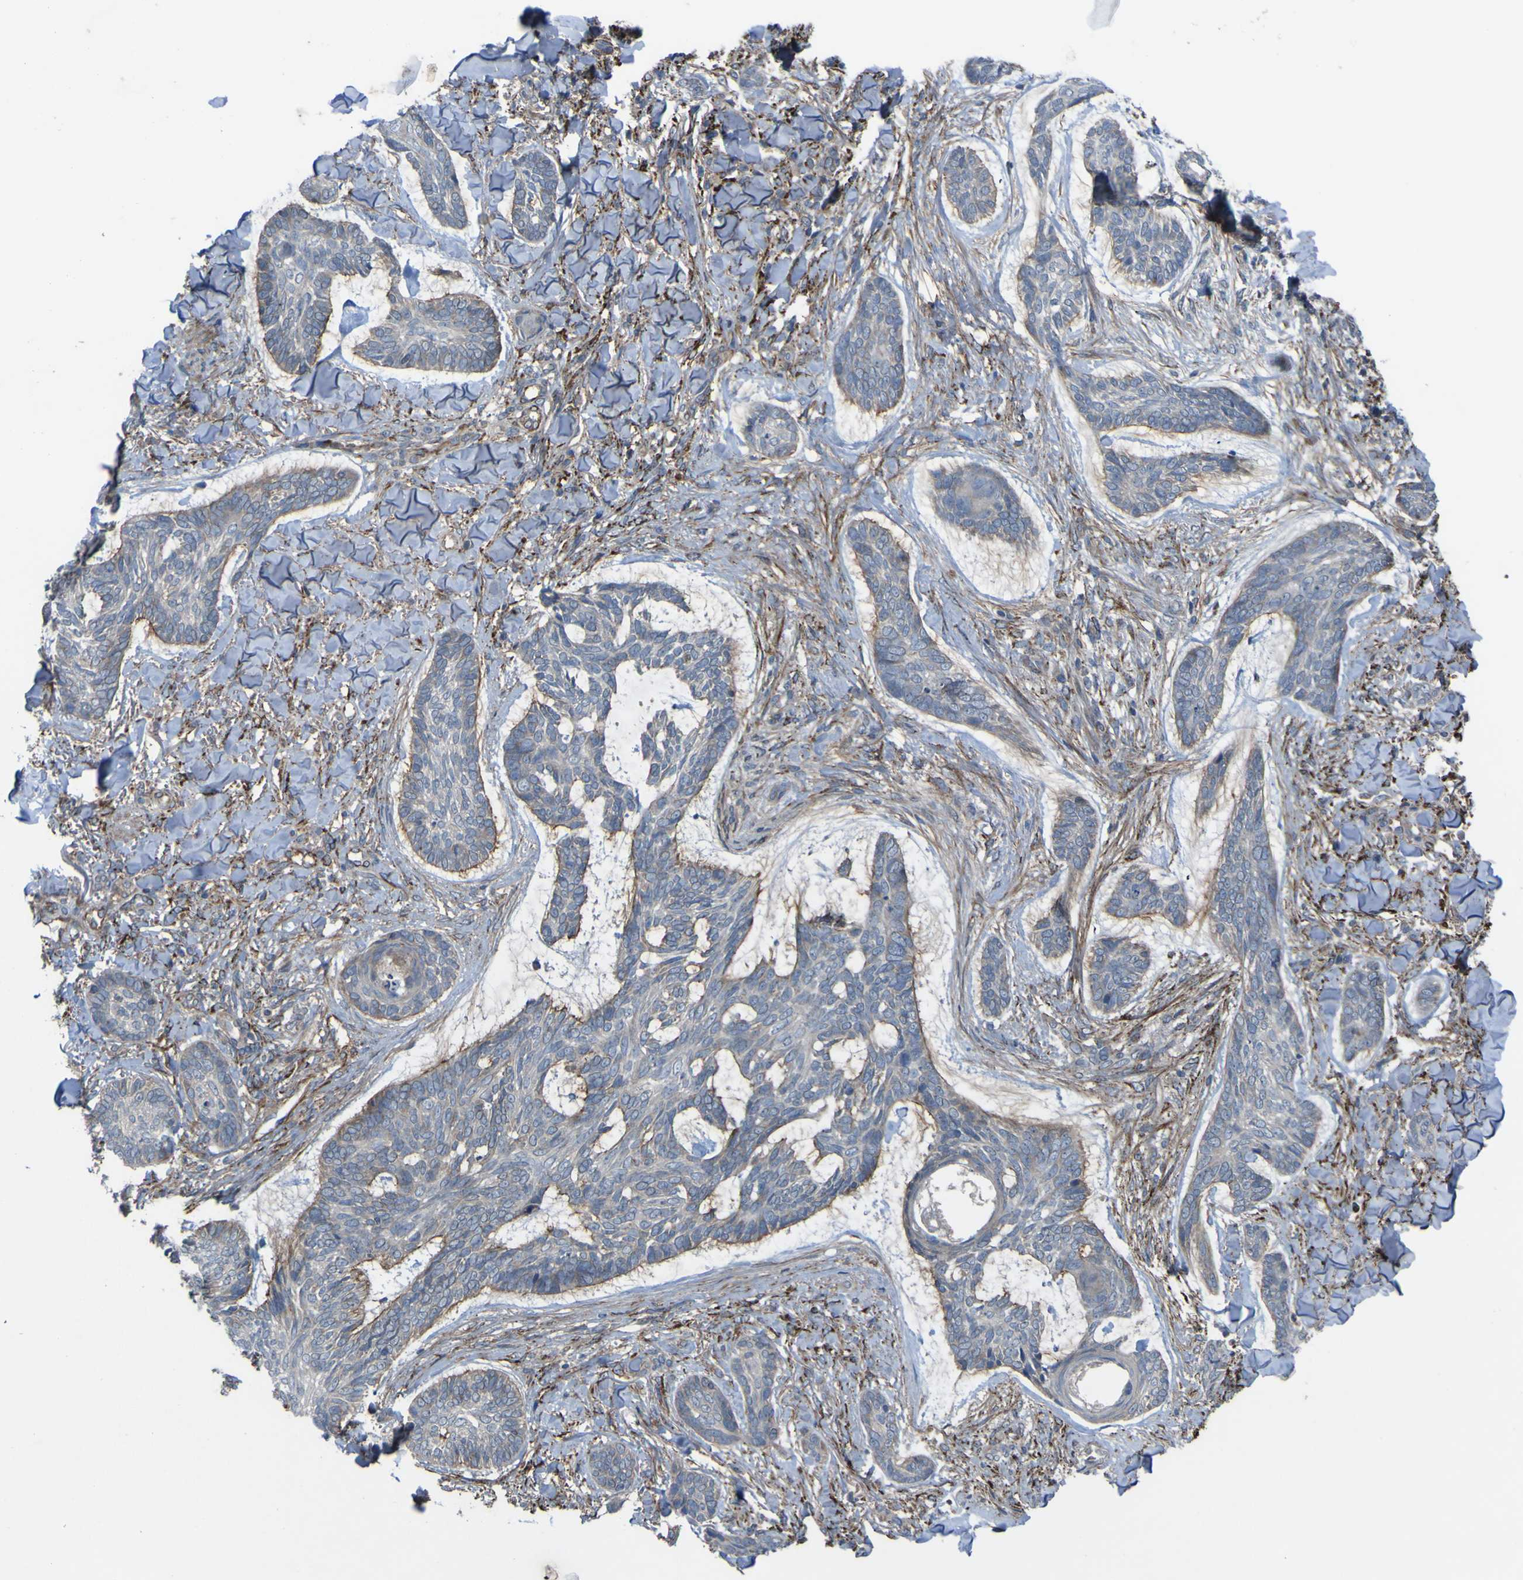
{"staining": {"intensity": "moderate", "quantity": "<25%", "location": "cytoplasmic/membranous"}, "tissue": "skin cancer", "cell_type": "Tumor cells", "image_type": "cancer", "snomed": [{"axis": "morphology", "description": "Basal cell carcinoma"}, {"axis": "topography", "description": "Skin"}], "caption": "A histopathology image of human skin basal cell carcinoma stained for a protein reveals moderate cytoplasmic/membranous brown staining in tumor cells.", "gene": "GPLD1", "patient": {"sex": "male", "age": 43}}